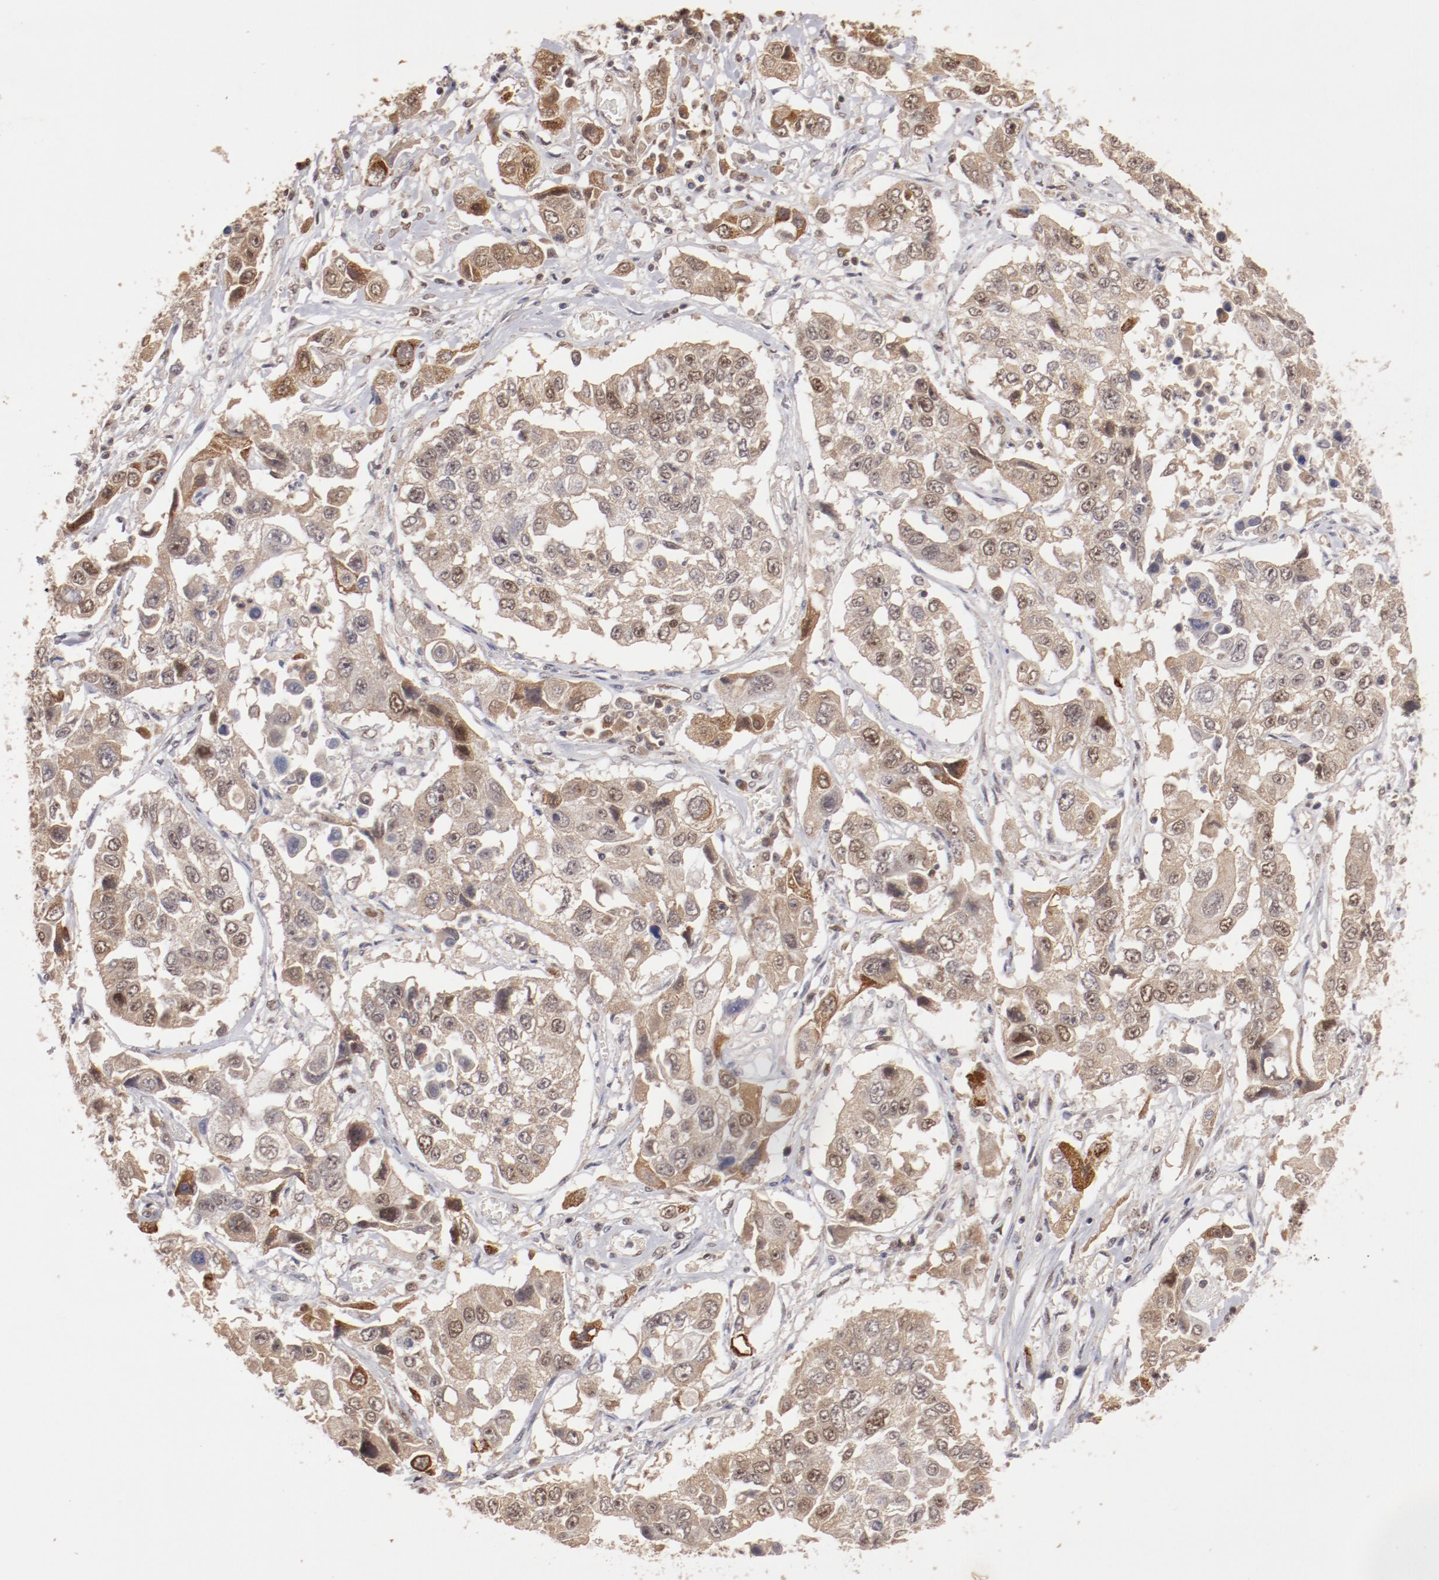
{"staining": {"intensity": "weak", "quantity": ">75%", "location": "cytoplasmic/membranous,nuclear"}, "tissue": "lung cancer", "cell_type": "Tumor cells", "image_type": "cancer", "snomed": [{"axis": "morphology", "description": "Squamous cell carcinoma, NOS"}, {"axis": "topography", "description": "Lung"}], "caption": "Tumor cells reveal weak cytoplasmic/membranous and nuclear positivity in approximately >75% of cells in lung squamous cell carcinoma.", "gene": "CLOCK", "patient": {"sex": "male", "age": 71}}